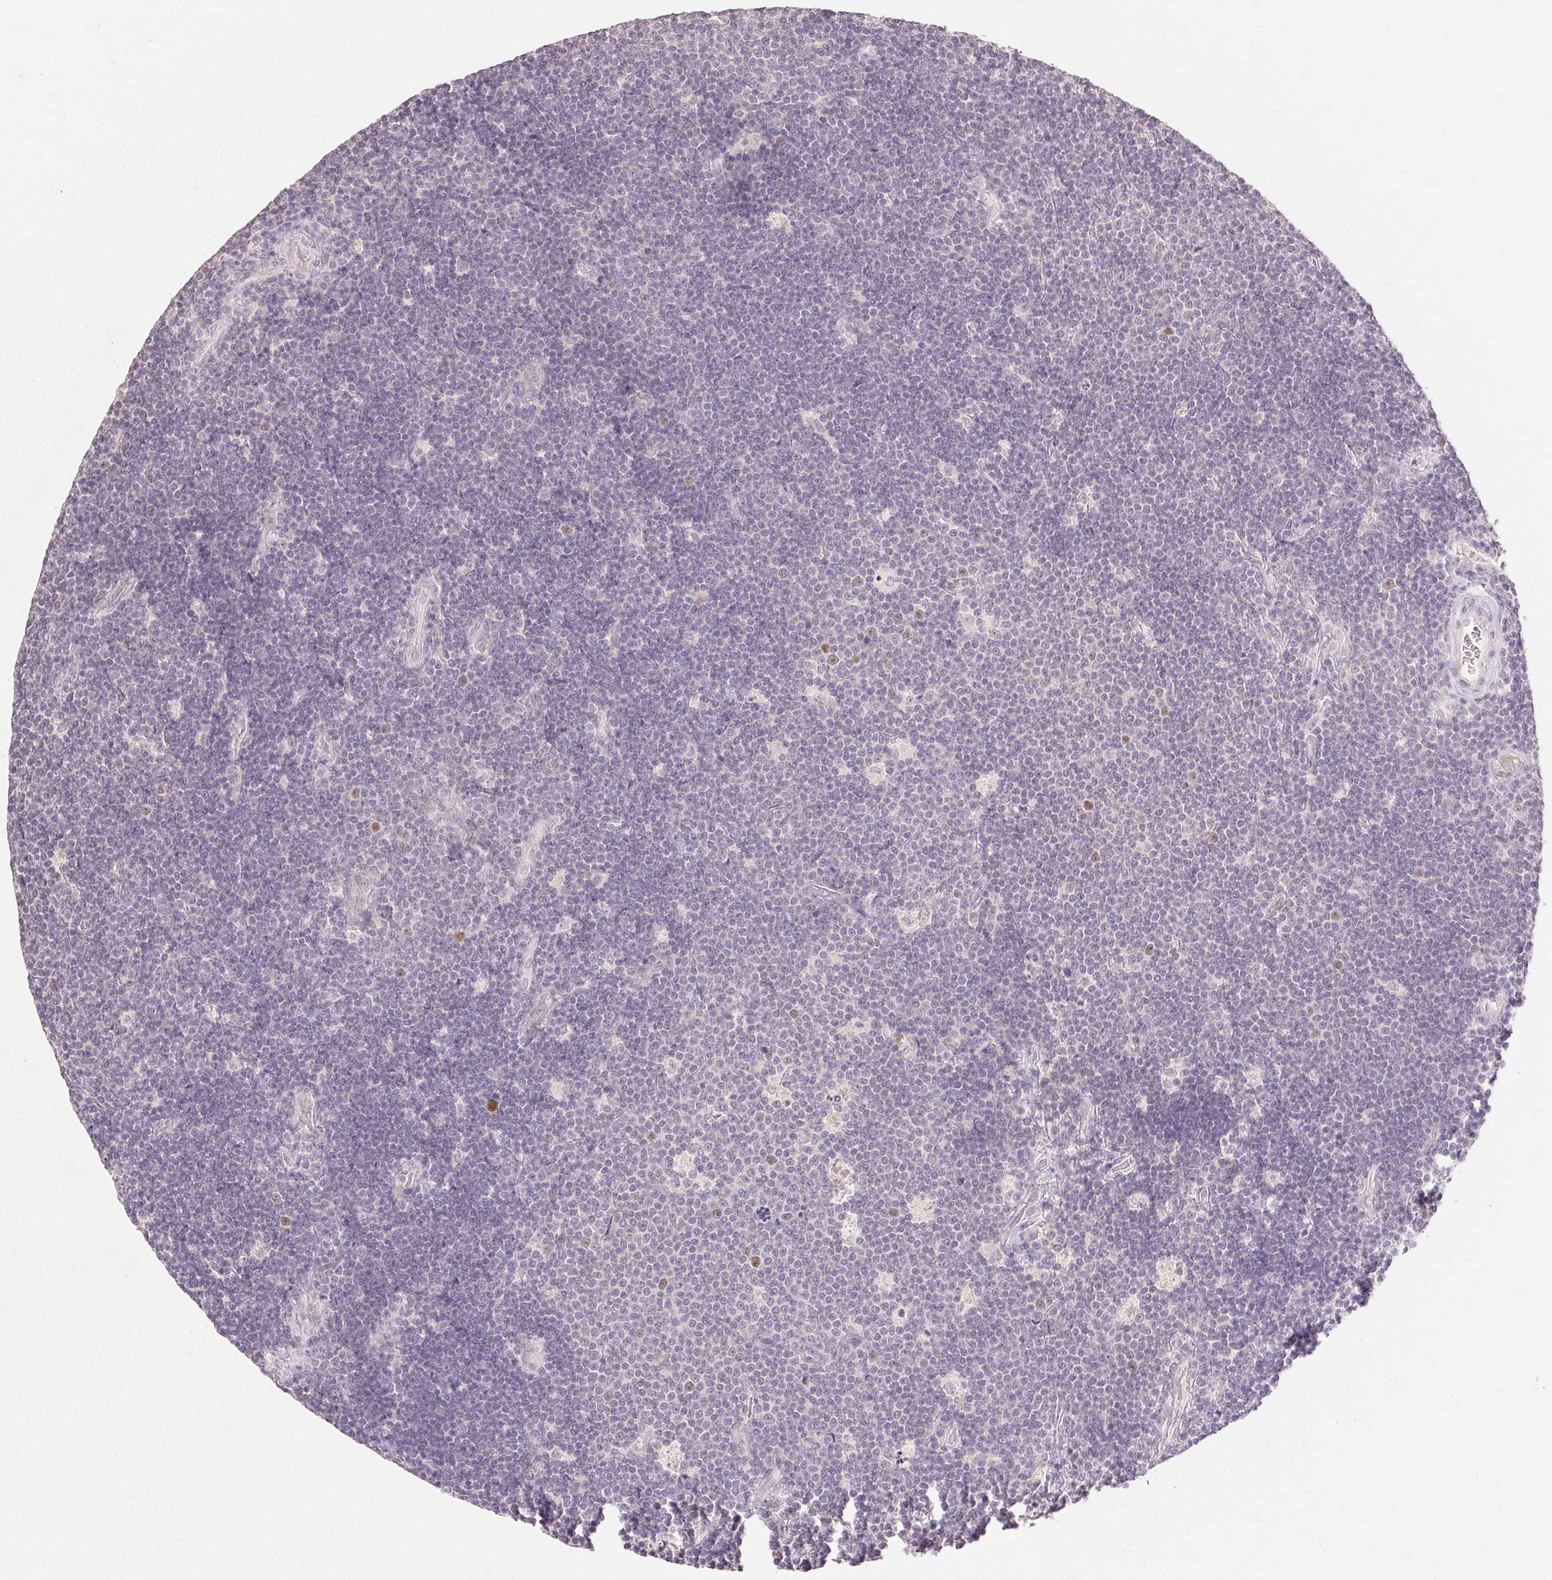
{"staining": {"intensity": "negative", "quantity": "none", "location": "none"}, "tissue": "lymphoma", "cell_type": "Tumor cells", "image_type": "cancer", "snomed": [{"axis": "morphology", "description": "Malignant lymphoma, non-Hodgkin's type, Low grade"}, {"axis": "topography", "description": "Brain"}], "caption": "High magnification brightfield microscopy of lymphoma stained with DAB (3,3'-diaminobenzidine) (brown) and counterstained with hematoxylin (blue): tumor cells show no significant expression.", "gene": "SKP2", "patient": {"sex": "female", "age": 66}}